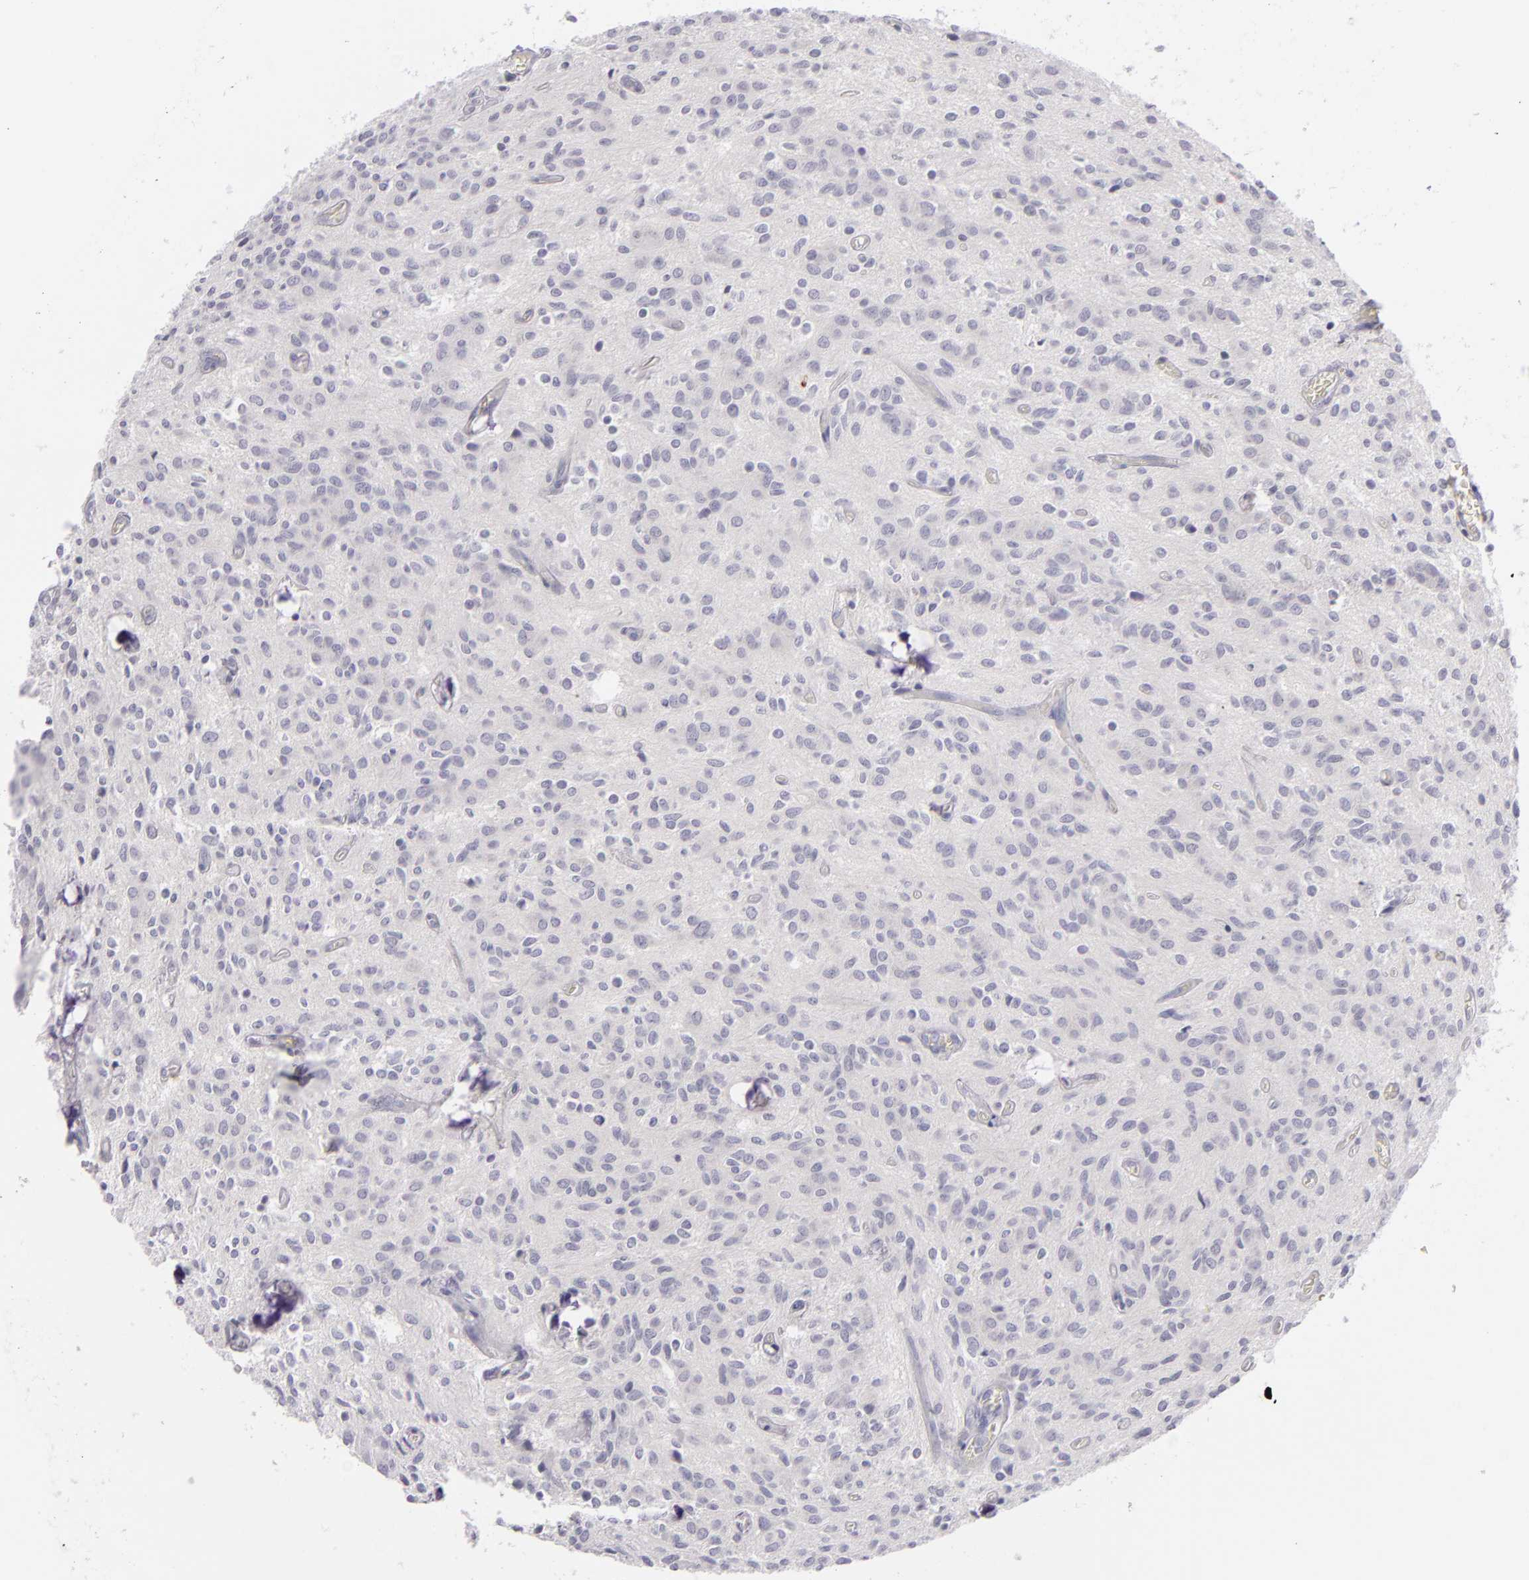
{"staining": {"intensity": "negative", "quantity": "none", "location": "none"}, "tissue": "glioma", "cell_type": "Tumor cells", "image_type": "cancer", "snomed": [{"axis": "morphology", "description": "Glioma, malignant, Low grade"}, {"axis": "topography", "description": "Brain"}], "caption": "Low-grade glioma (malignant) stained for a protein using IHC exhibits no staining tumor cells.", "gene": "TNNC1", "patient": {"sex": "female", "age": 15}}